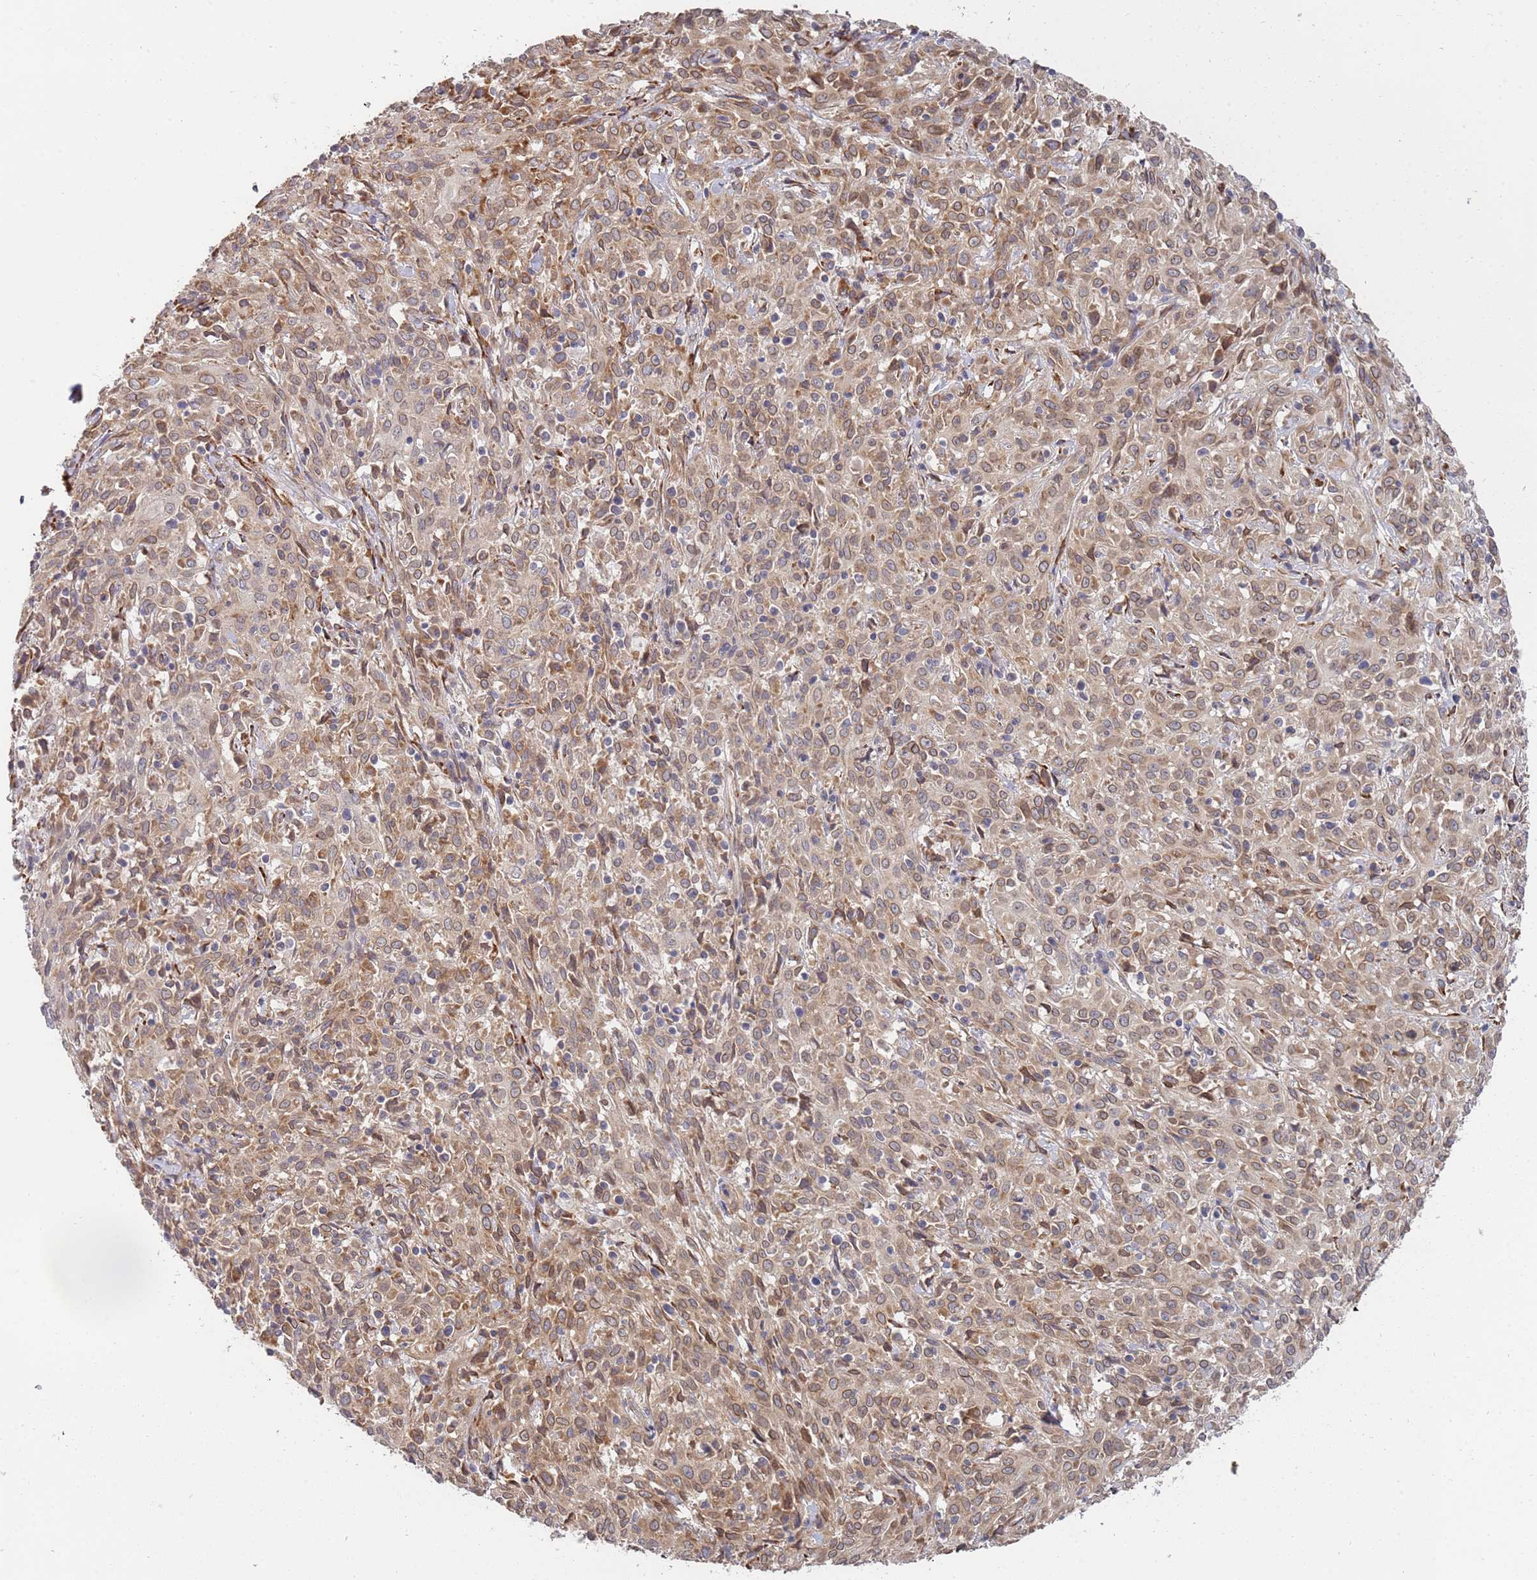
{"staining": {"intensity": "moderate", "quantity": ">75%", "location": "cytoplasmic/membranous"}, "tissue": "cervical cancer", "cell_type": "Tumor cells", "image_type": "cancer", "snomed": [{"axis": "morphology", "description": "Squamous cell carcinoma, NOS"}, {"axis": "topography", "description": "Cervix"}], "caption": "Immunohistochemical staining of squamous cell carcinoma (cervical) demonstrates moderate cytoplasmic/membranous protein expression in about >75% of tumor cells. The protein is shown in brown color, while the nuclei are stained blue.", "gene": "VRK2", "patient": {"sex": "female", "age": 57}}